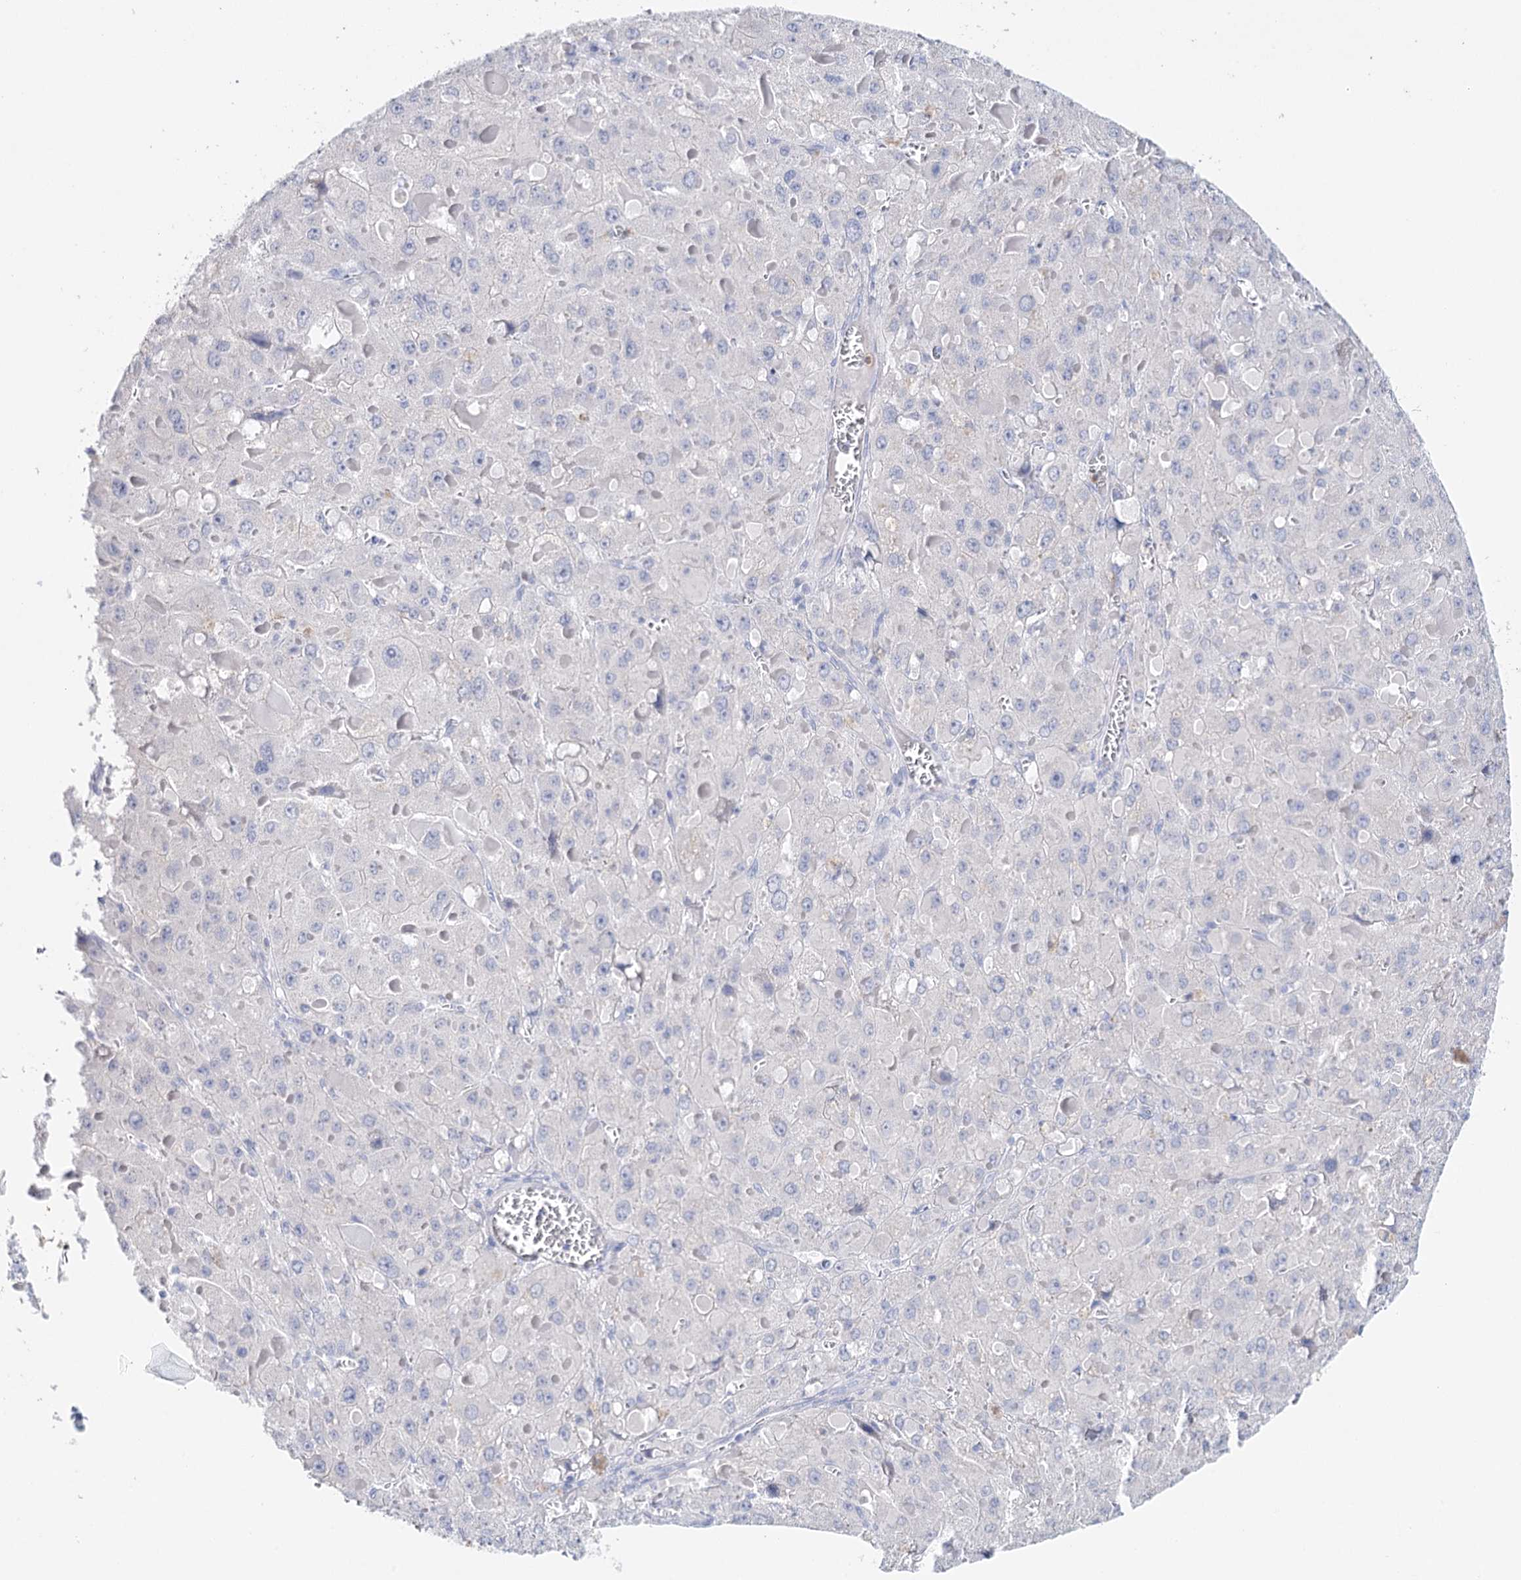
{"staining": {"intensity": "negative", "quantity": "none", "location": "none"}, "tissue": "liver cancer", "cell_type": "Tumor cells", "image_type": "cancer", "snomed": [{"axis": "morphology", "description": "Carcinoma, Hepatocellular, NOS"}, {"axis": "topography", "description": "Liver"}], "caption": "This is a image of immunohistochemistry staining of hepatocellular carcinoma (liver), which shows no expression in tumor cells.", "gene": "CEACAM8", "patient": {"sex": "female", "age": 73}}